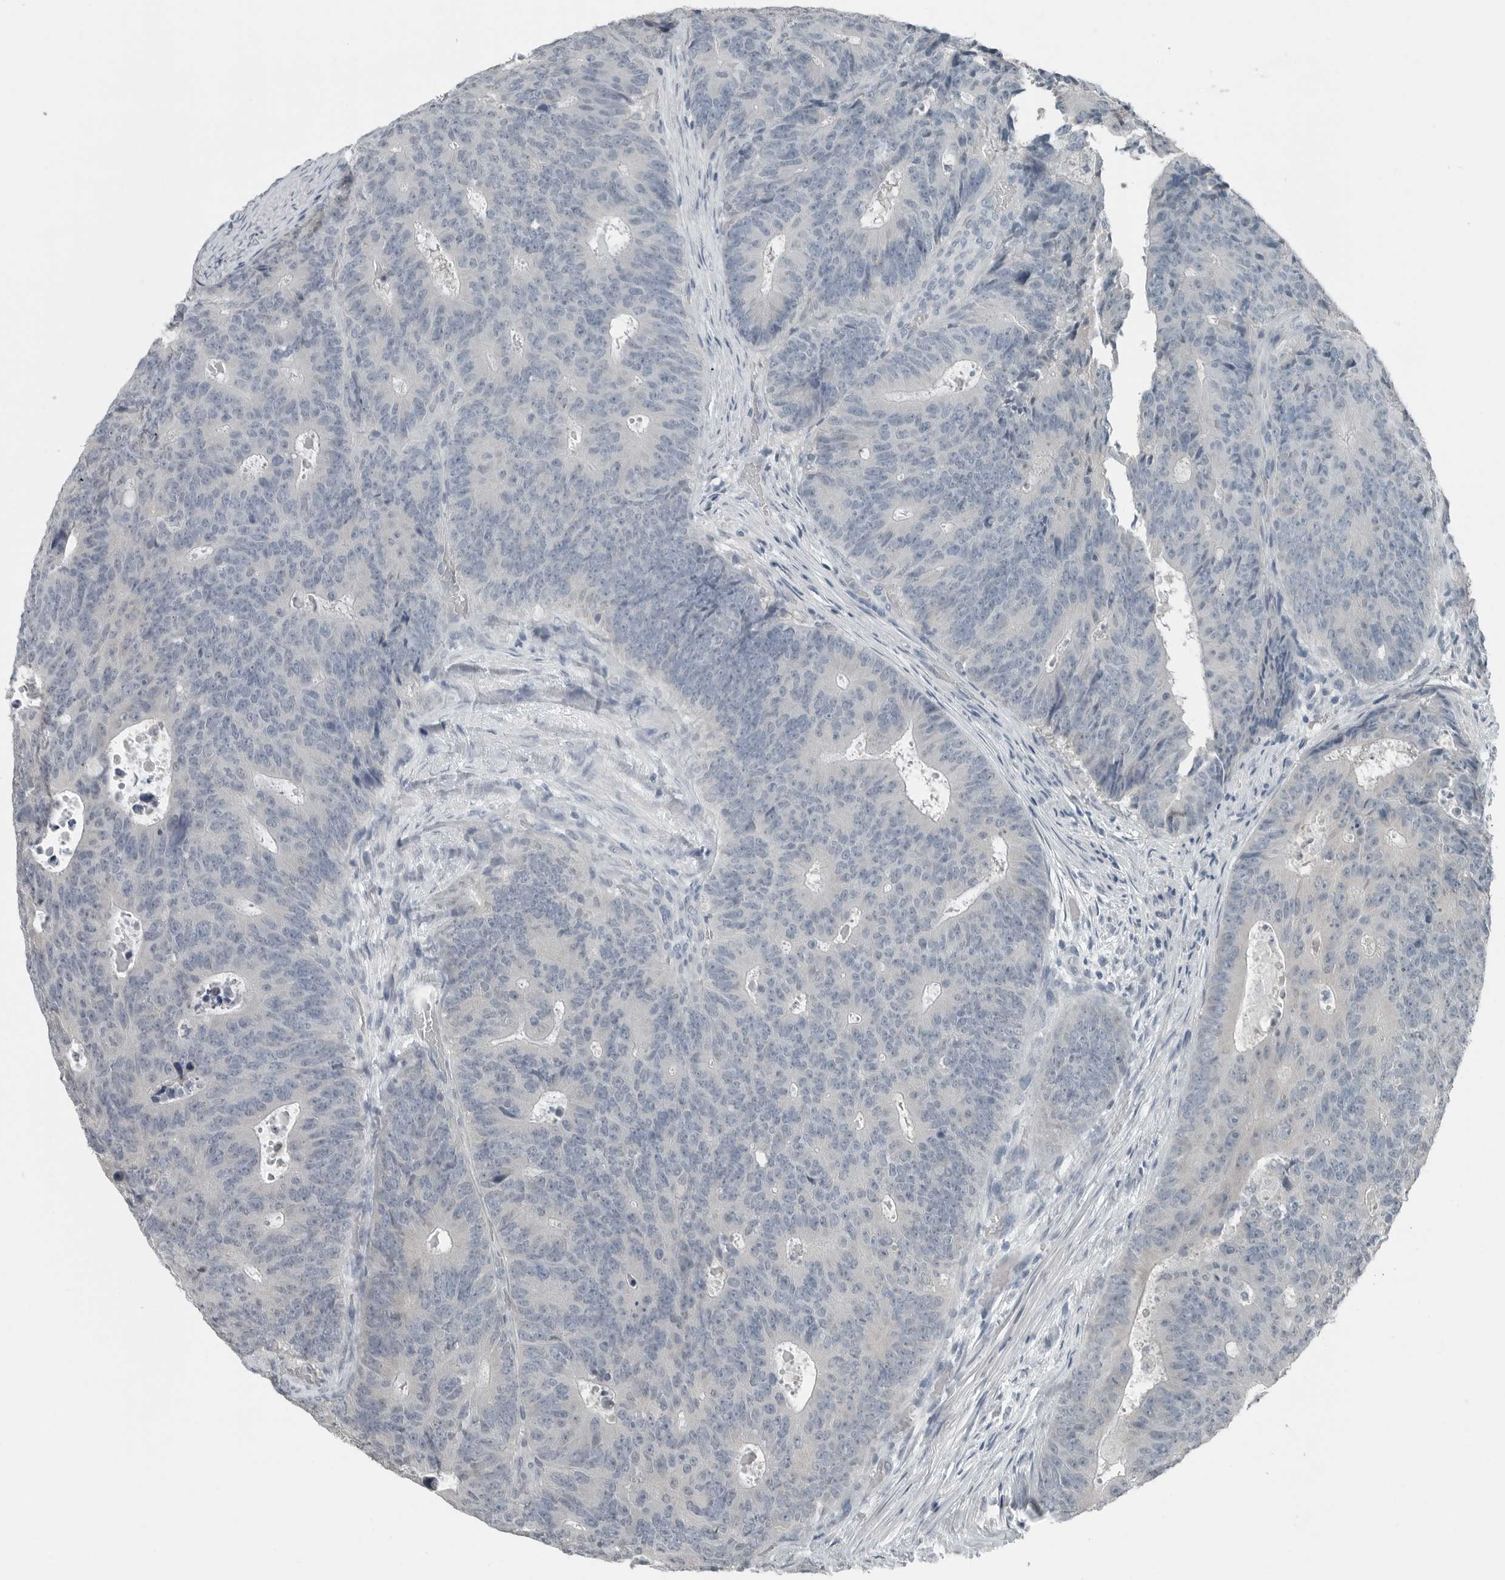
{"staining": {"intensity": "negative", "quantity": "none", "location": "none"}, "tissue": "colorectal cancer", "cell_type": "Tumor cells", "image_type": "cancer", "snomed": [{"axis": "morphology", "description": "Adenocarcinoma, NOS"}, {"axis": "topography", "description": "Colon"}], "caption": "Colorectal adenocarcinoma was stained to show a protein in brown. There is no significant expression in tumor cells.", "gene": "KYAT1", "patient": {"sex": "male", "age": 87}}